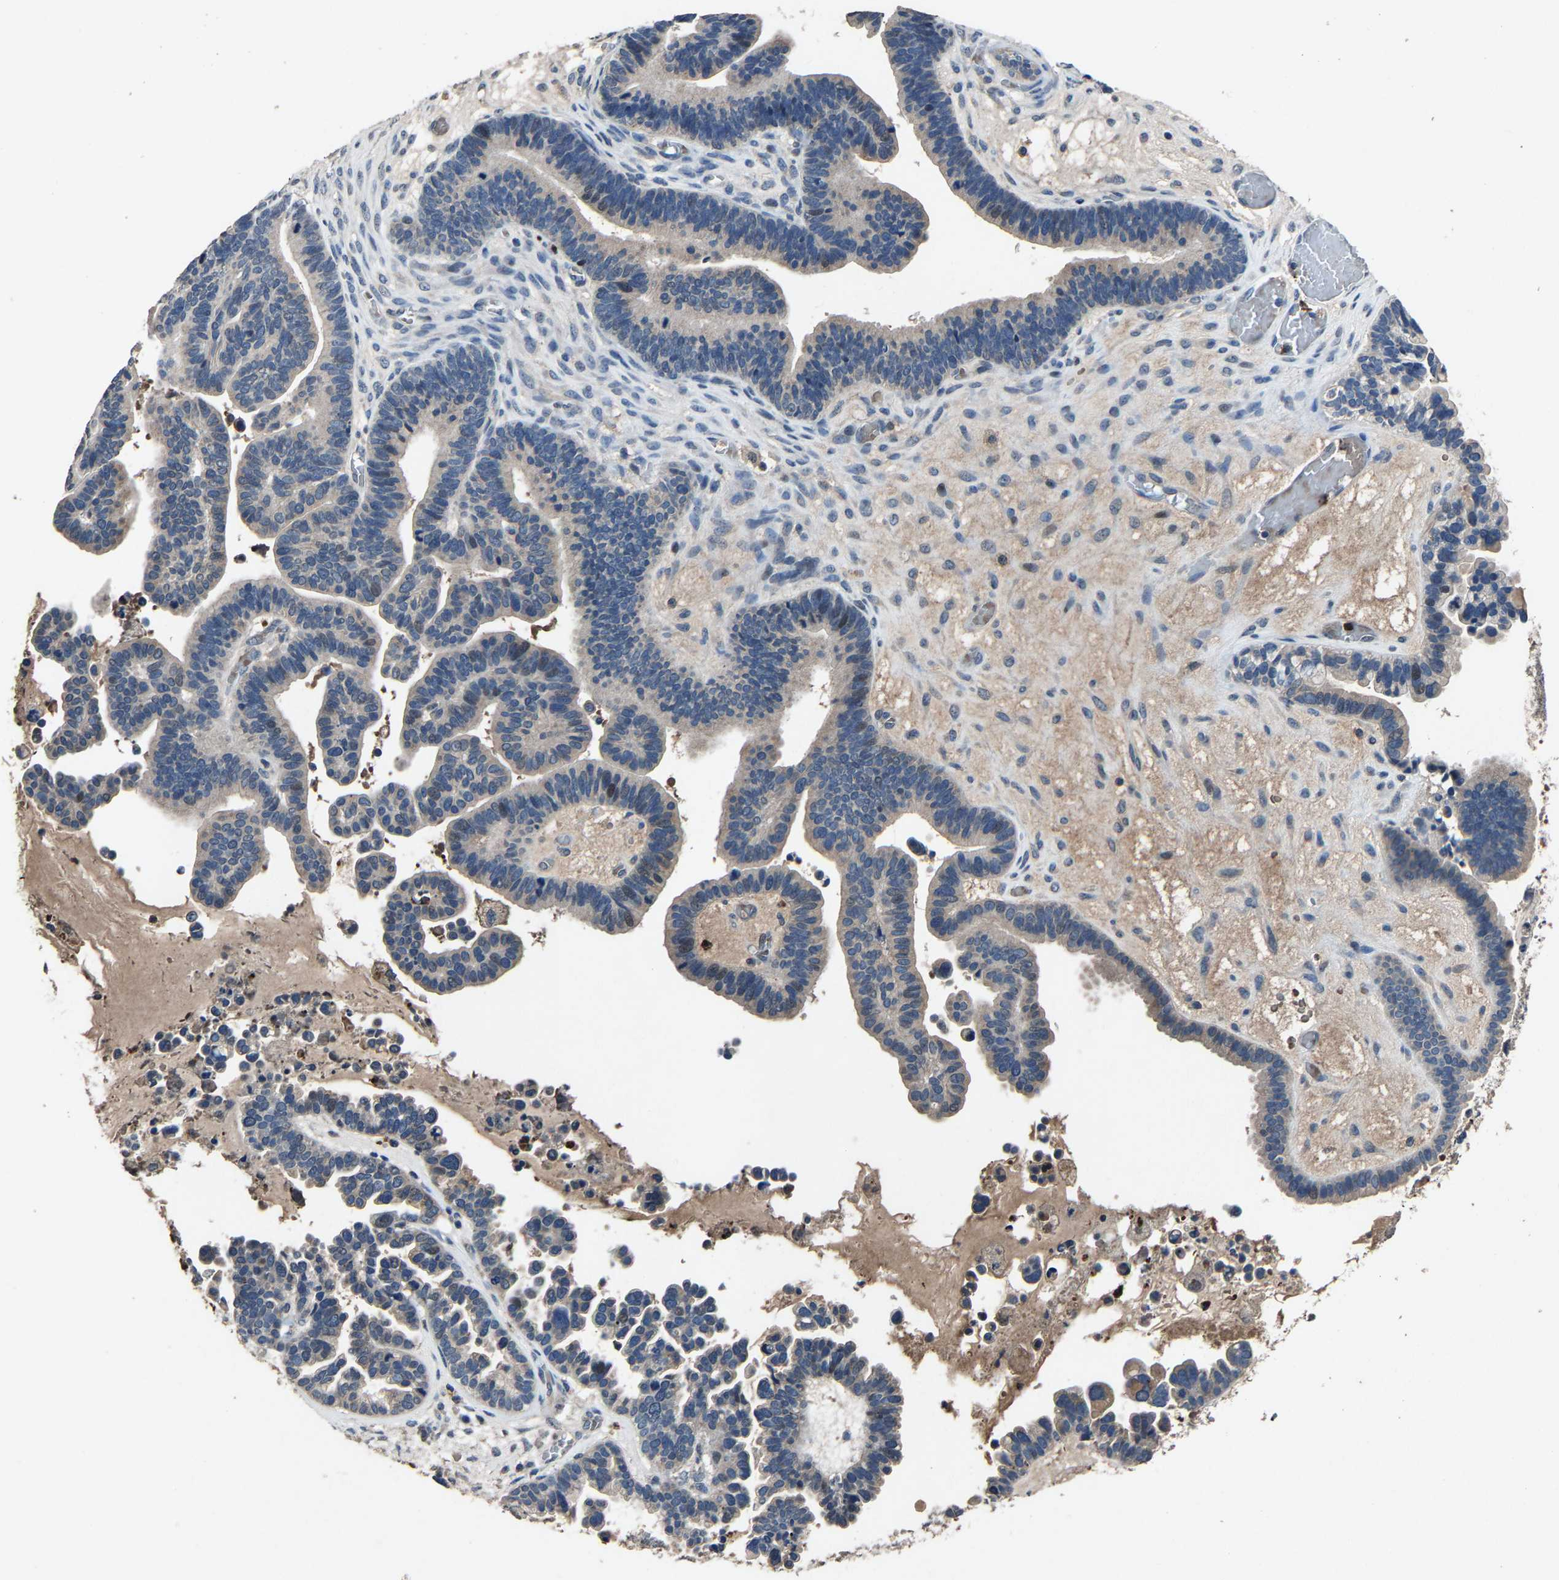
{"staining": {"intensity": "weak", "quantity": "<25%", "location": "cytoplasmic/membranous"}, "tissue": "ovarian cancer", "cell_type": "Tumor cells", "image_type": "cancer", "snomed": [{"axis": "morphology", "description": "Cystadenocarcinoma, serous, NOS"}, {"axis": "topography", "description": "Ovary"}], "caption": "Tumor cells are negative for protein expression in human ovarian cancer (serous cystadenocarcinoma). (Stains: DAB IHC with hematoxylin counter stain, Microscopy: brightfield microscopy at high magnification).", "gene": "PCNX2", "patient": {"sex": "female", "age": 56}}